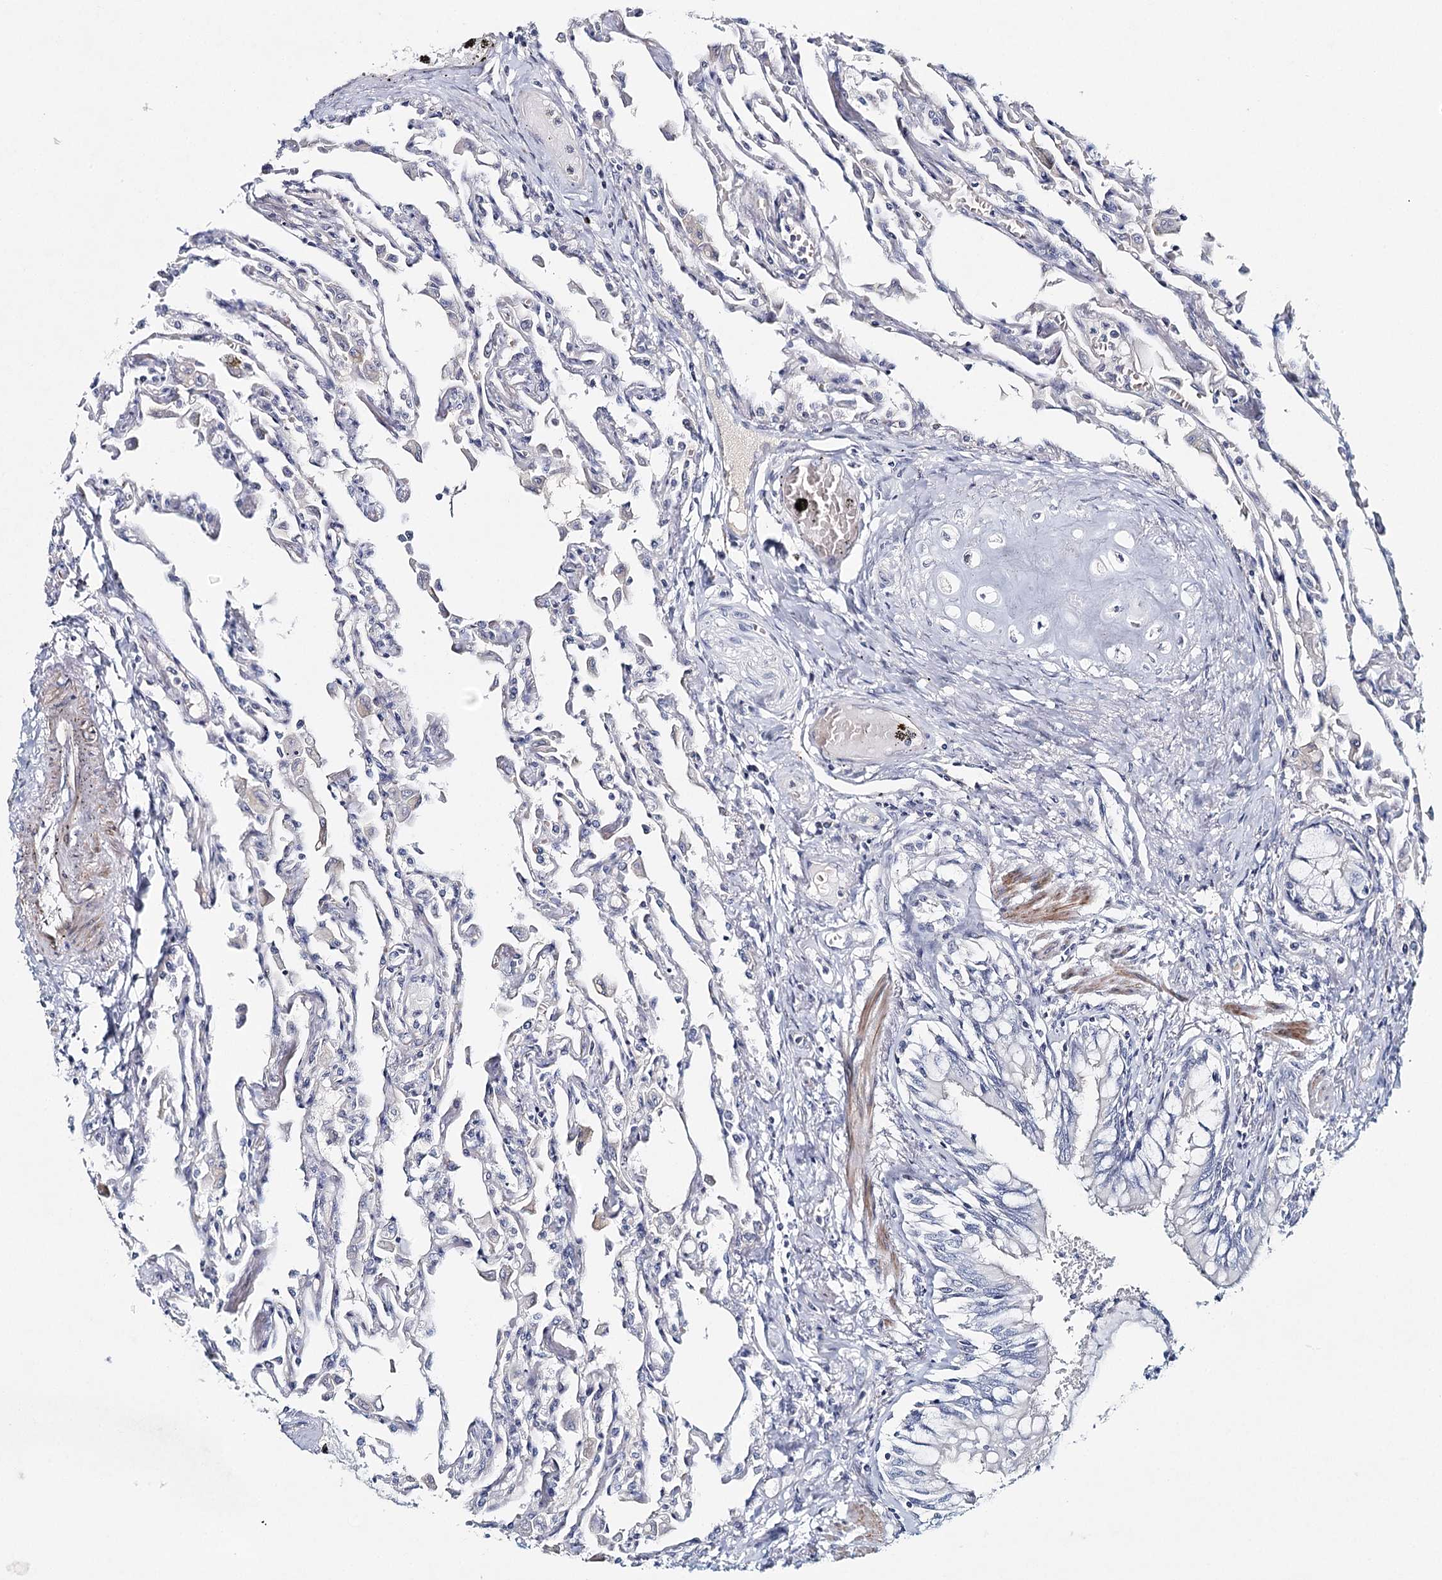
{"staining": {"intensity": "negative", "quantity": "none", "location": "none"}, "tissue": "lung", "cell_type": "Alveolar cells", "image_type": "normal", "snomed": [{"axis": "morphology", "description": "Normal tissue, NOS"}, {"axis": "topography", "description": "Bronchus"}, {"axis": "topography", "description": "Lung"}], "caption": "Immunohistochemistry (IHC) photomicrograph of benign human lung stained for a protein (brown), which displays no expression in alveolar cells. (DAB immunohistochemistry (IHC), high magnification).", "gene": "RBM43", "patient": {"sex": "female", "age": 49}}